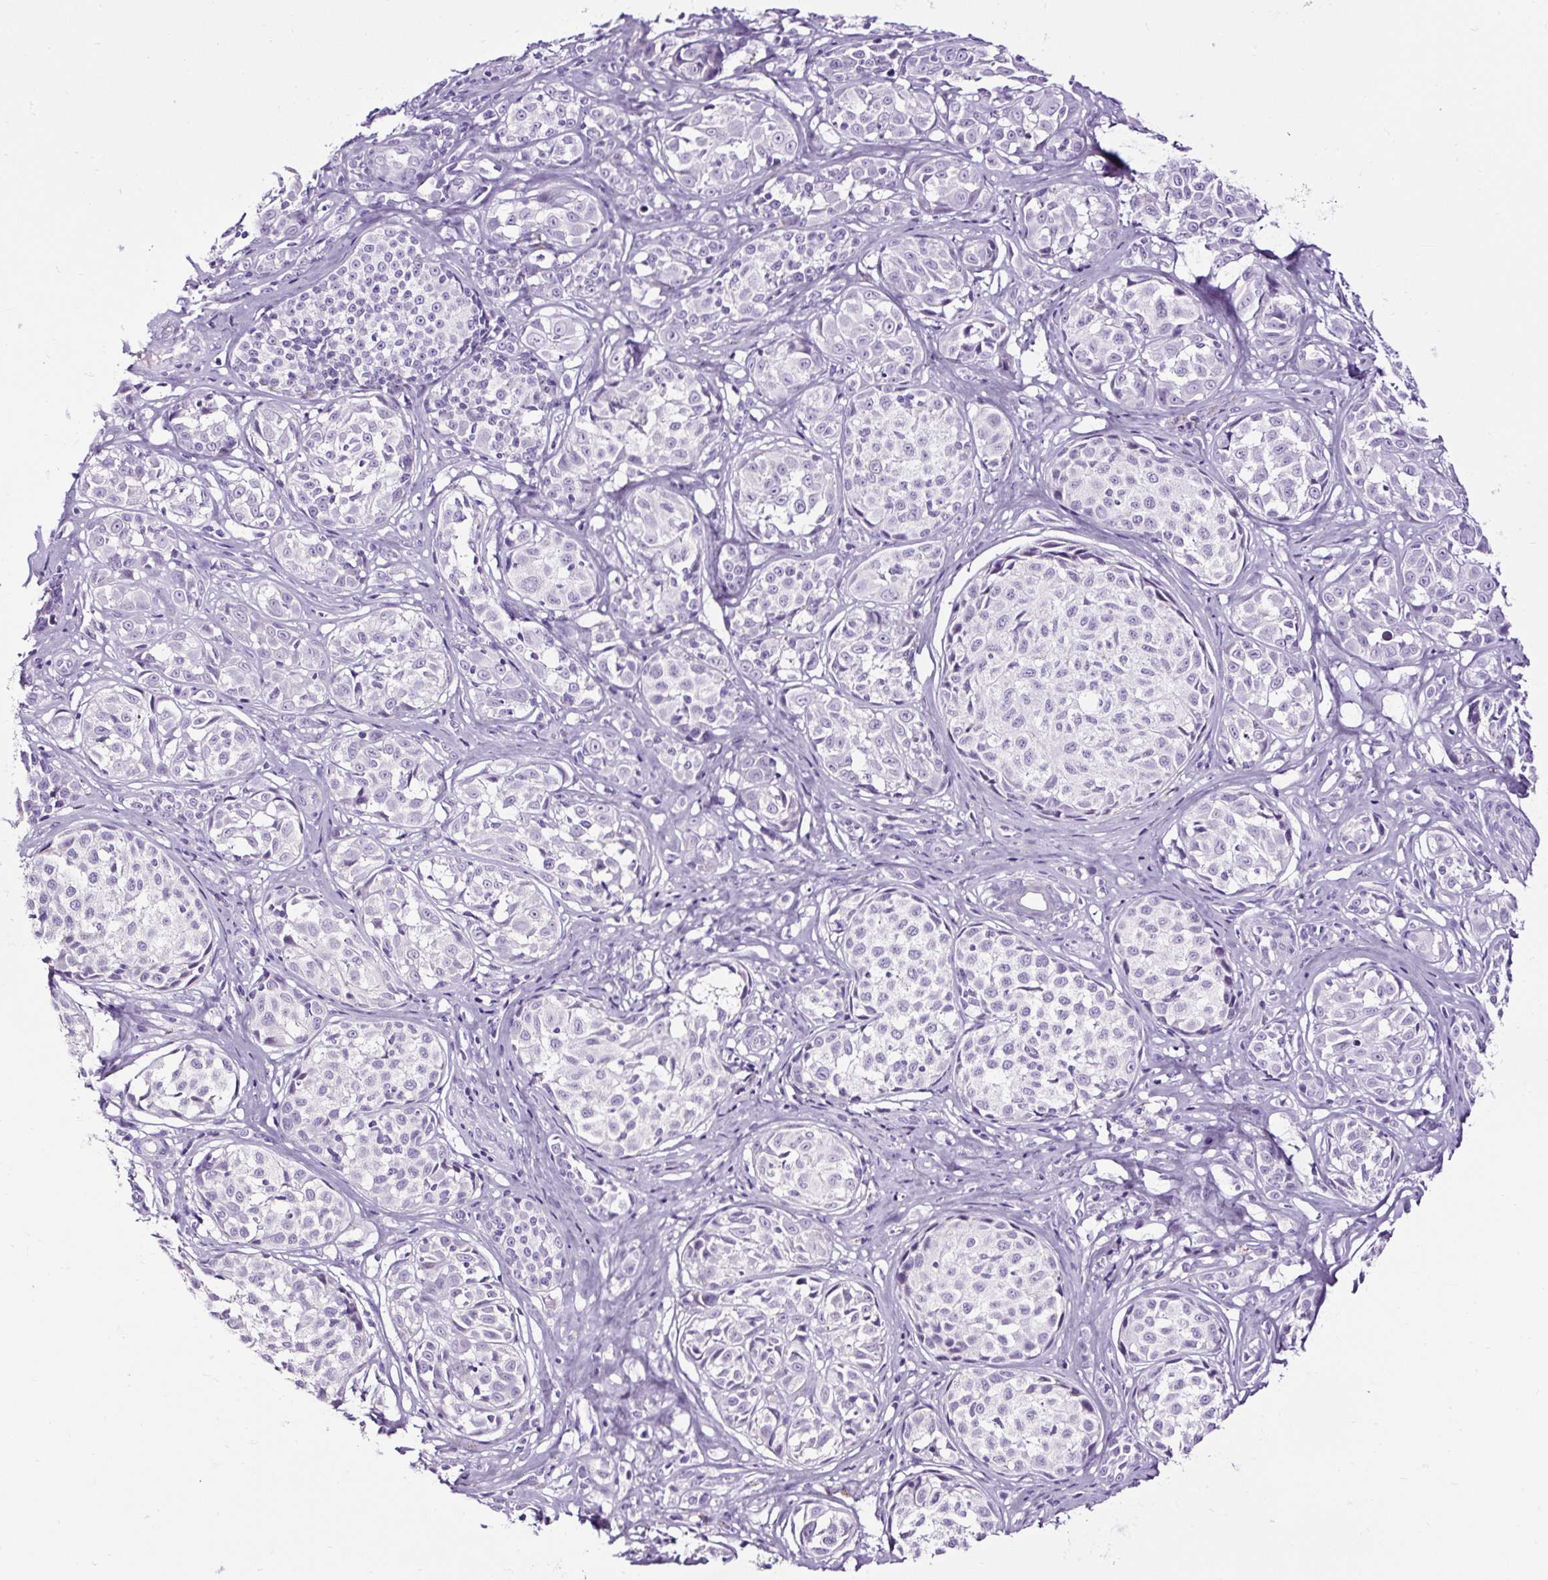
{"staining": {"intensity": "negative", "quantity": "none", "location": "none"}, "tissue": "melanoma", "cell_type": "Tumor cells", "image_type": "cancer", "snomed": [{"axis": "morphology", "description": "Malignant melanoma, NOS"}, {"axis": "topography", "description": "Skin"}], "caption": "The photomicrograph shows no staining of tumor cells in melanoma.", "gene": "SLC7A8", "patient": {"sex": "female", "age": 35}}